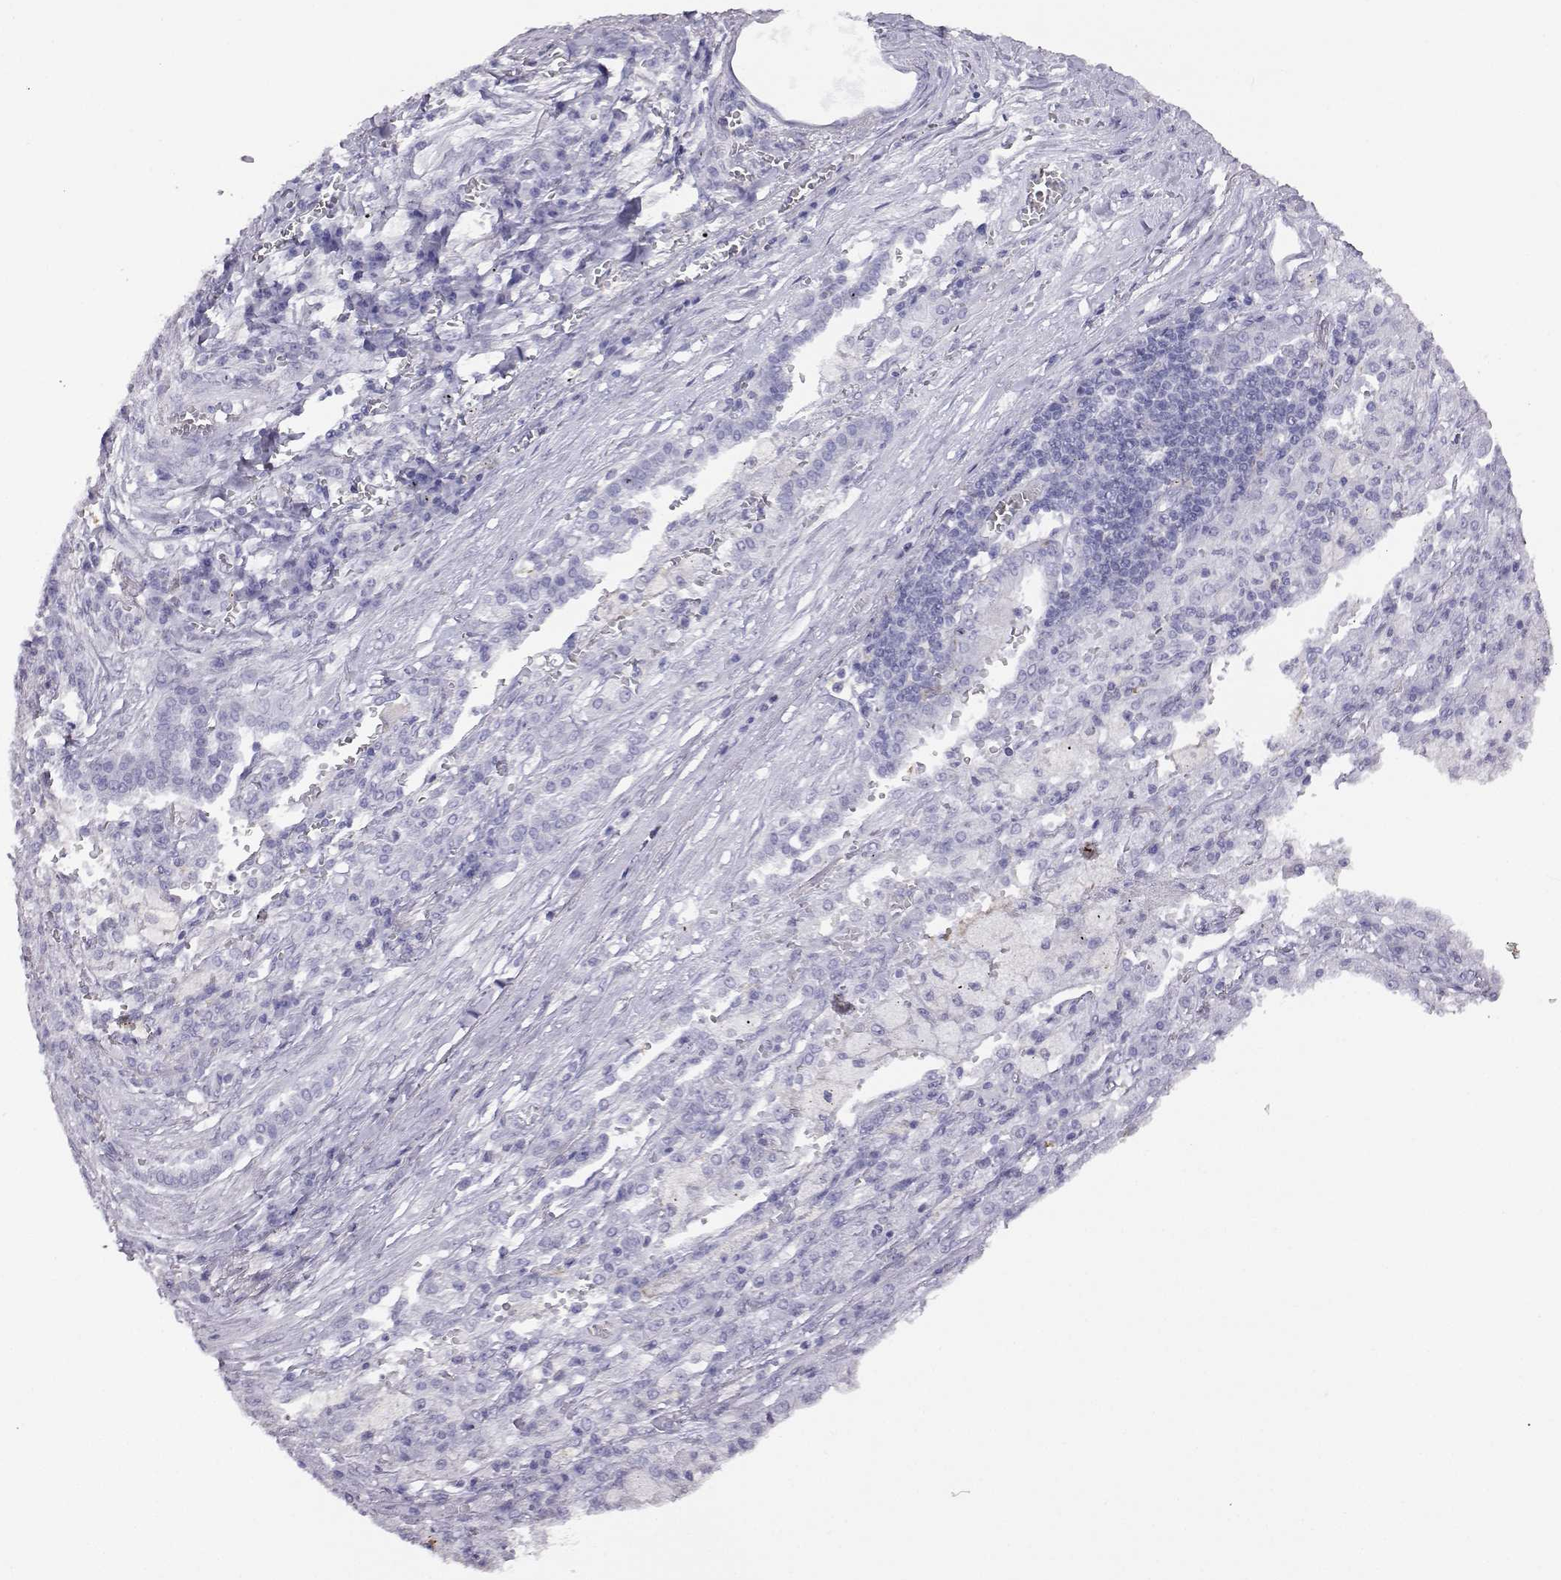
{"staining": {"intensity": "negative", "quantity": "none", "location": "none"}, "tissue": "lung cancer", "cell_type": "Tumor cells", "image_type": "cancer", "snomed": [{"axis": "morphology", "description": "Adenocarcinoma, NOS"}, {"axis": "topography", "description": "Lung"}], "caption": "High magnification brightfield microscopy of adenocarcinoma (lung) stained with DAB (3,3'-diaminobenzidine) (brown) and counterstained with hematoxylin (blue): tumor cells show no significant expression.", "gene": "AKR1B1", "patient": {"sex": "male", "age": 57}}